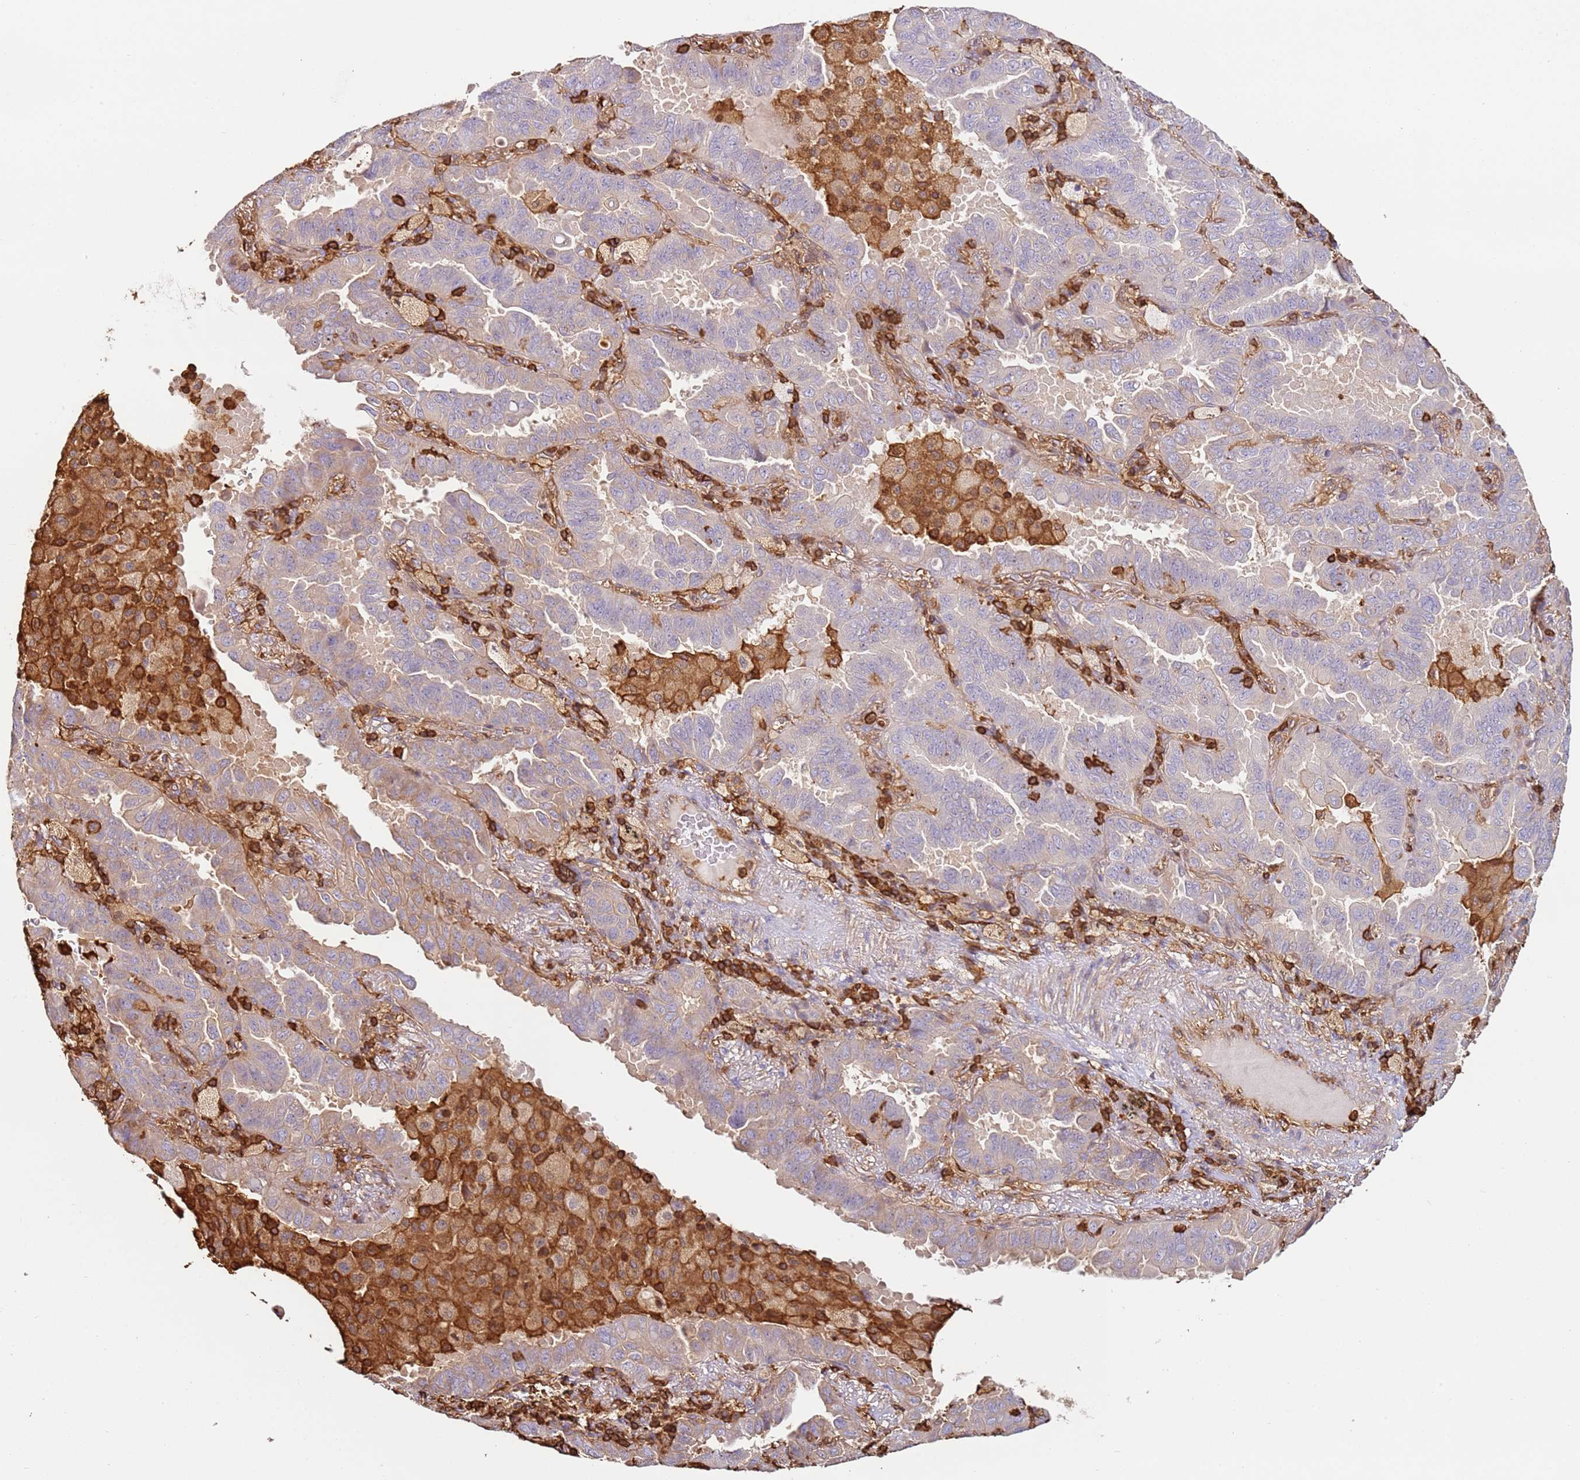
{"staining": {"intensity": "weak", "quantity": "25%-75%", "location": "cytoplasmic/membranous"}, "tissue": "lung cancer", "cell_type": "Tumor cells", "image_type": "cancer", "snomed": [{"axis": "morphology", "description": "Adenocarcinoma, NOS"}, {"axis": "topography", "description": "Lung"}], "caption": "Adenocarcinoma (lung) was stained to show a protein in brown. There is low levels of weak cytoplasmic/membranous positivity in about 25%-75% of tumor cells.", "gene": "OR6P1", "patient": {"sex": "male", "age": 64}}